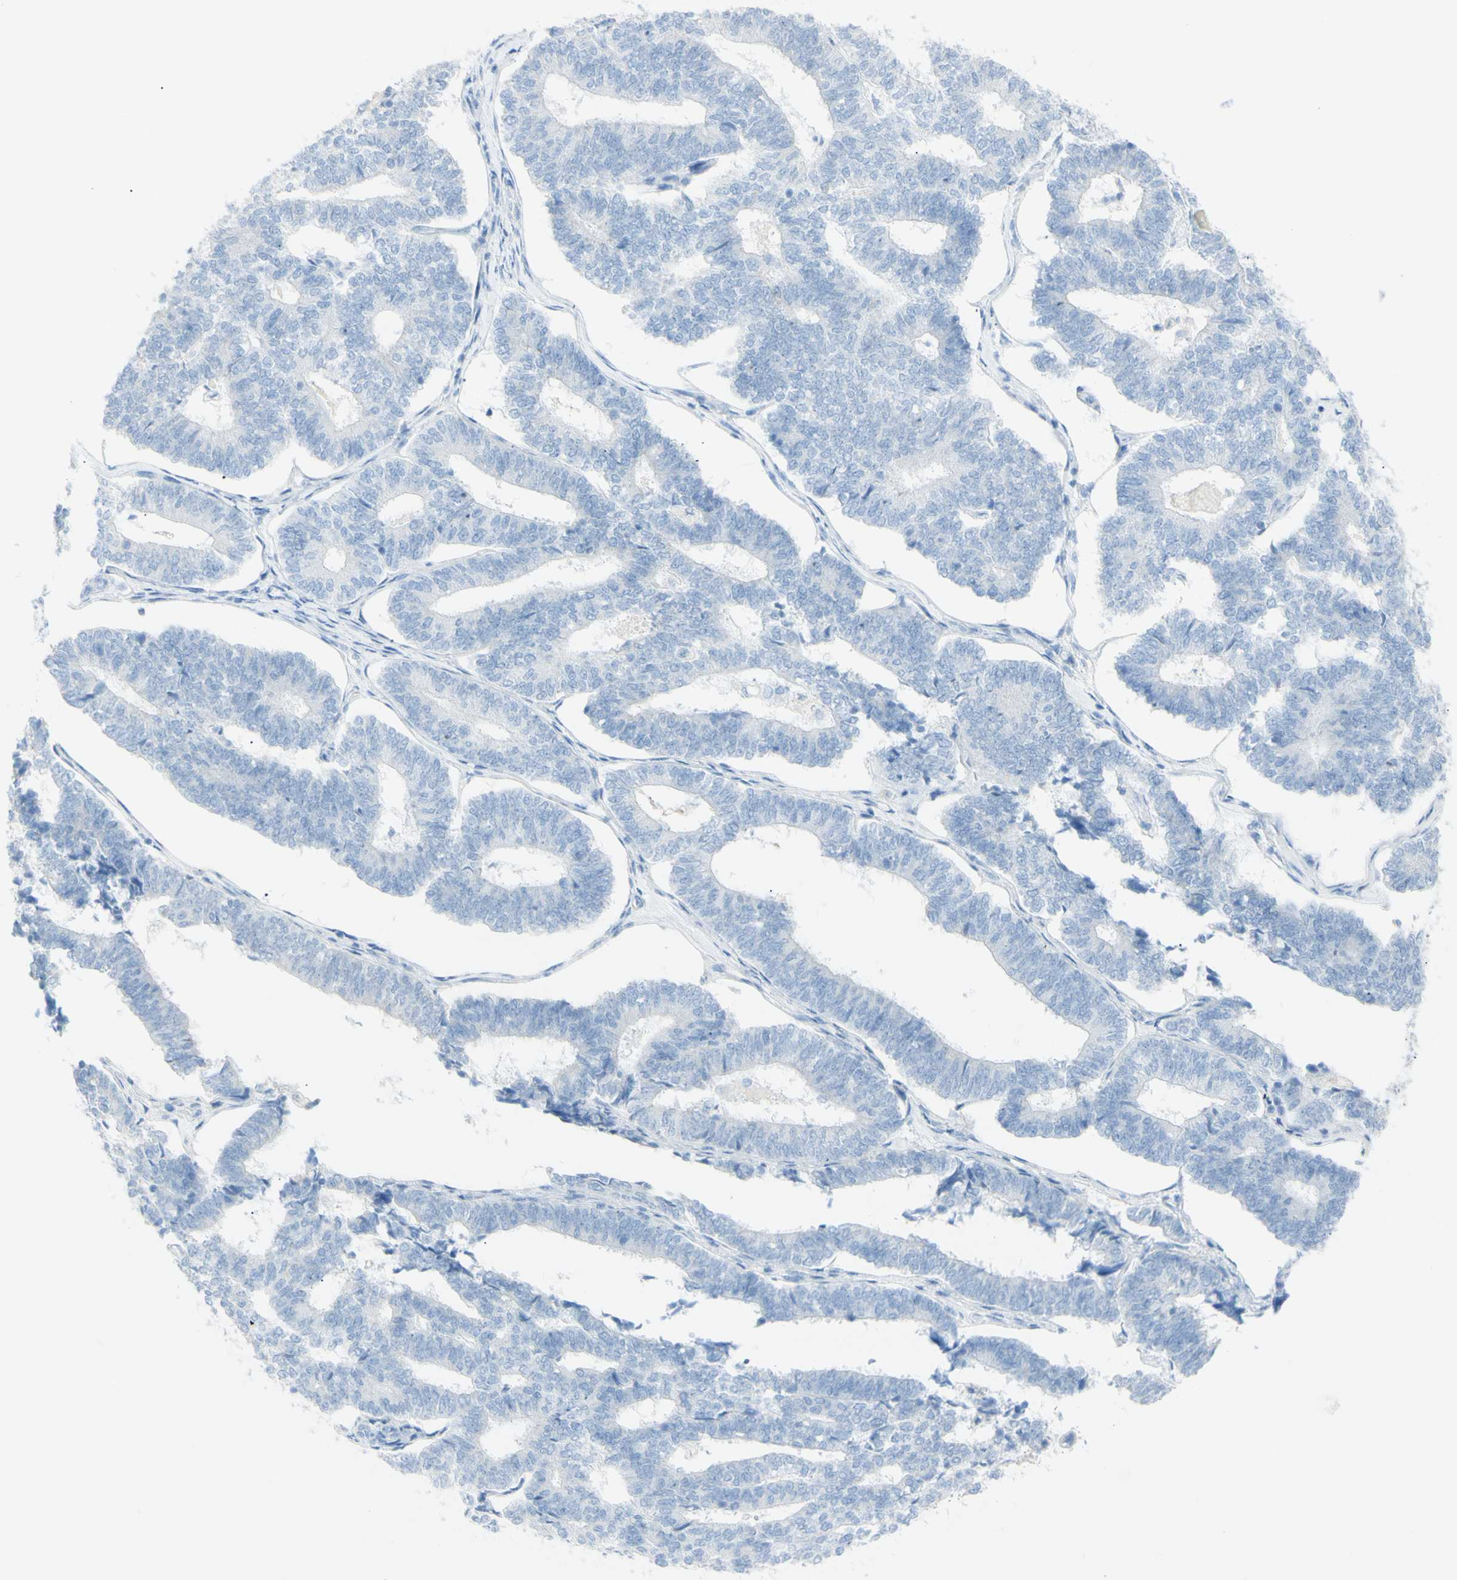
{"staining": {"intensity": "negative", "quantity": "none", "location": "none"}, "tissue": "endometrial cancer", "cell_type": "Tumor cells", "image_type": "cancer", "snomed": [{"axis": "morphology", "description": "Adenocarcinoma, NOS"}, {"axis": "topography", "description": "Endometrium"}], "caption": "Tumor cells are negative for protein expression in human endometrial cancer.", "gene": "LETM1", "patient": {"sex": "female", "age": 70}}